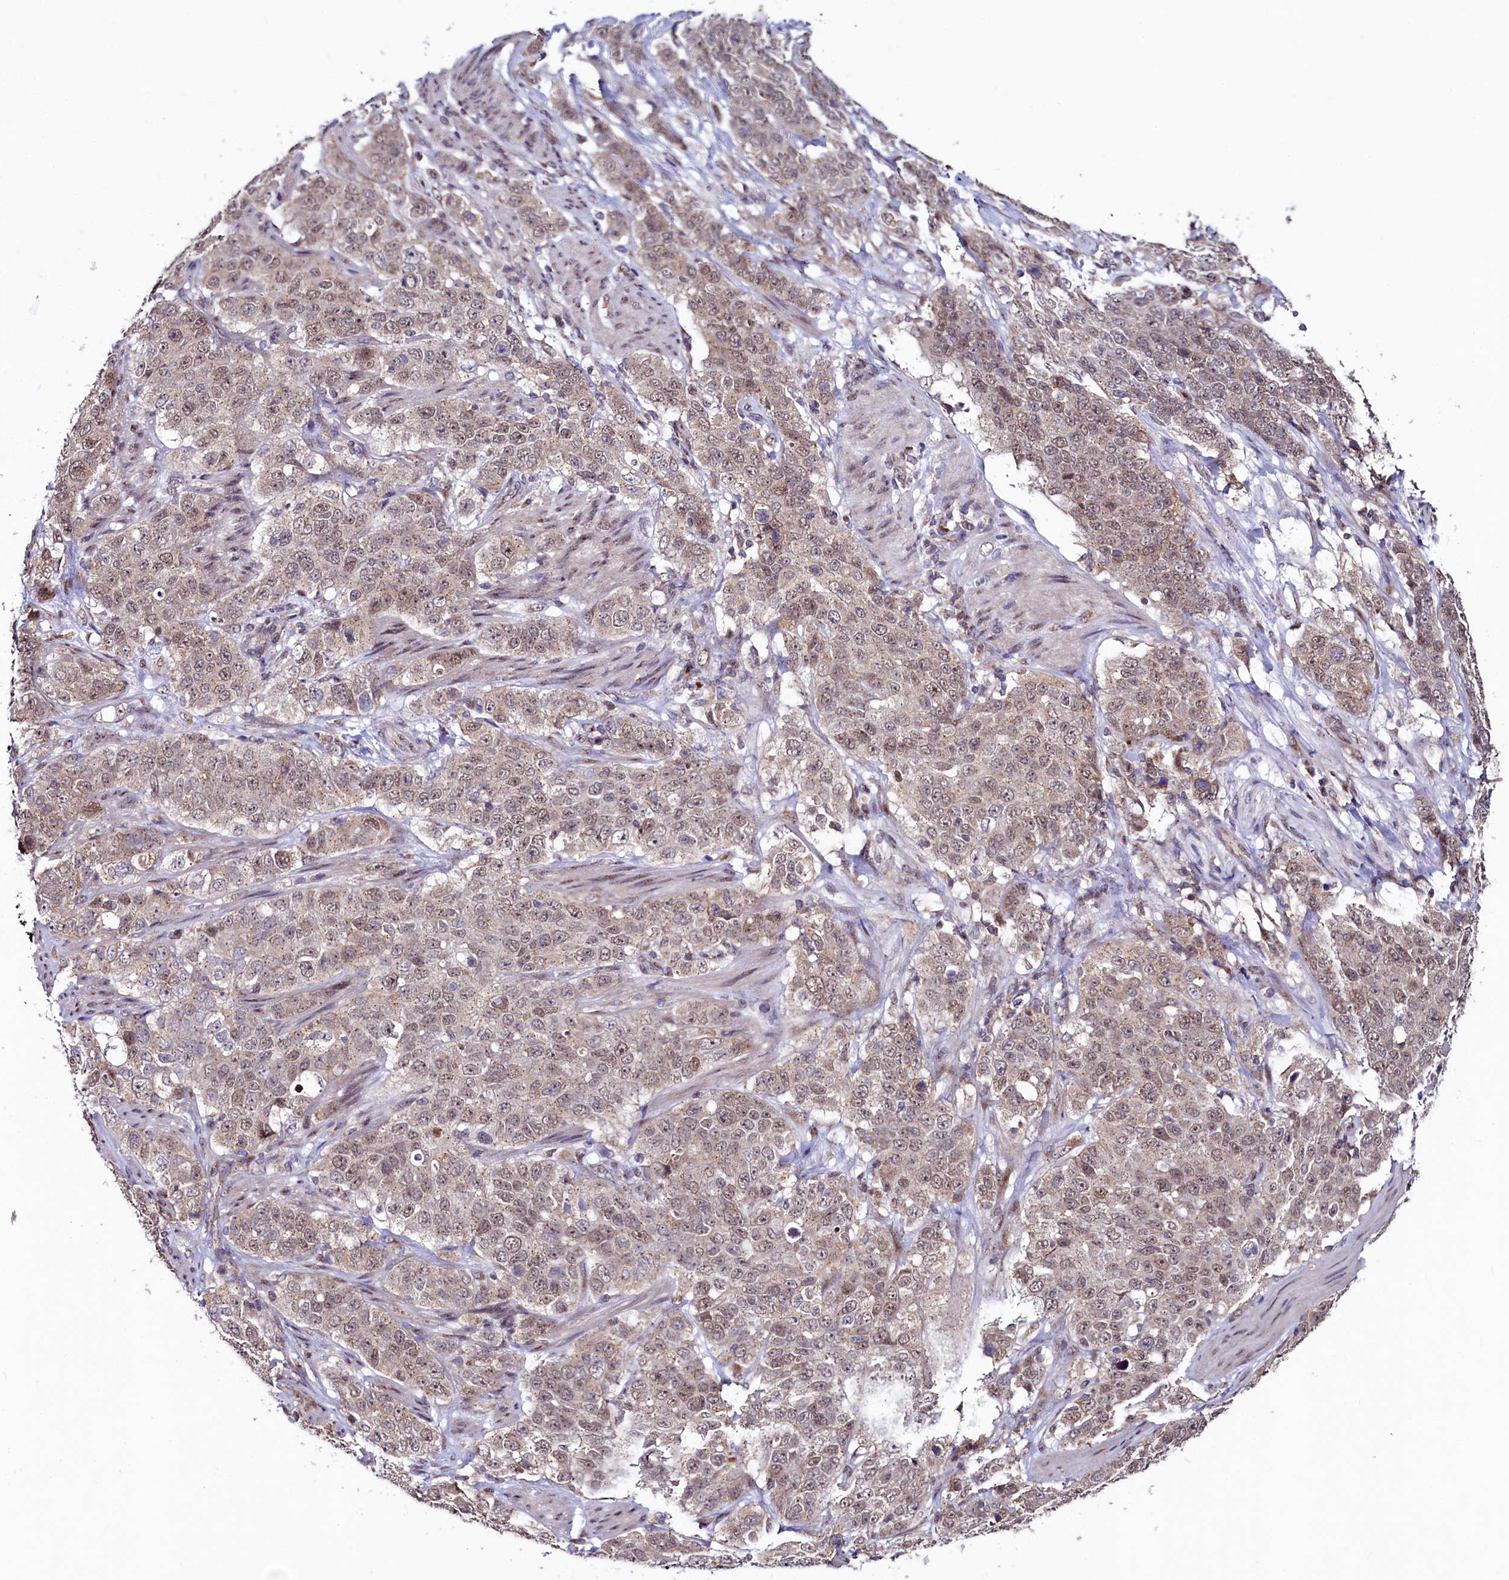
{"staining": {"intensity": "weak", "quantity": ">75%", "location": "cytoplasmic/membranous"}, "tissue": "stomach cancer", "cell_type": "Tumor cells", "image_type": "cancer", "snomed": [{"axis": "morphology", "description": "Adenocarcinoma, NOS"}, {"axis": "topography", "description": "Stomach"}], "caption": "This histopathology image reveals immunohistochemistry (IHC) staining of adenocarcinoma (stomach), with low weak cytoplasmic/membranous positivity in approximately >75% of tumor cells.", "gene": "SEC24C", "patient": {"sex": "male", "age": 48}}